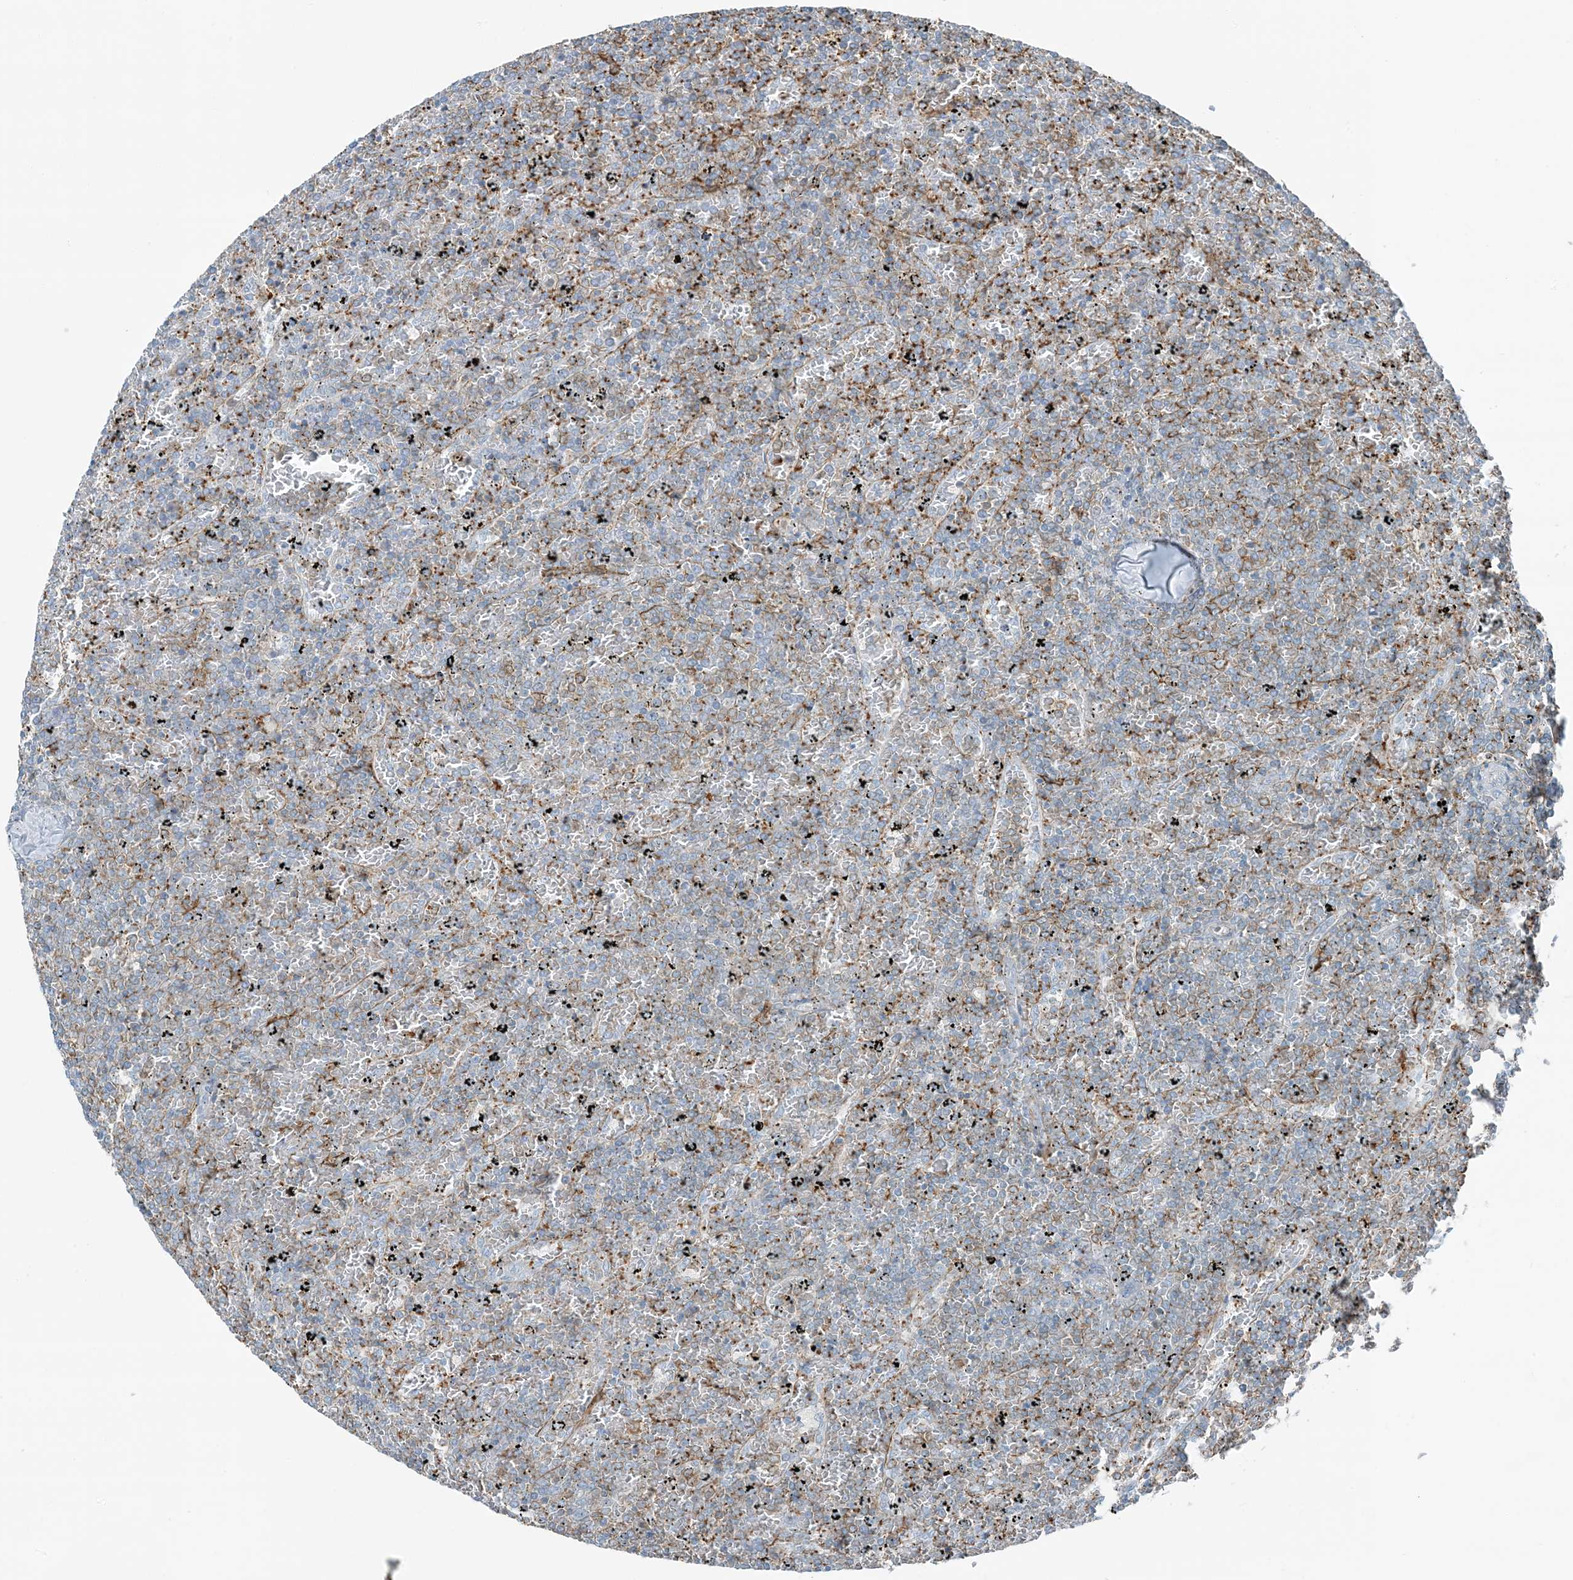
{"staining": {"intensity": "negative", "quantity": "none", "location": "none"}, "tissue": "lymphoma", "cell_type": "Tumor cells", "image_type": "cancer", "snomed": [{"axis": "morphology", "description": "Malignant lymphoma, non-Hodgkin's type, Low grade"}, {"axis": "topography", "description": "Spleen"}], "caption": "Tumor cells are negative for brown protein staining in malignant lymphoma, non-Hodgkin's type (low-grade).", "gene": "APOBEC3C", "patient": {"sex": "female", "age": 77}}